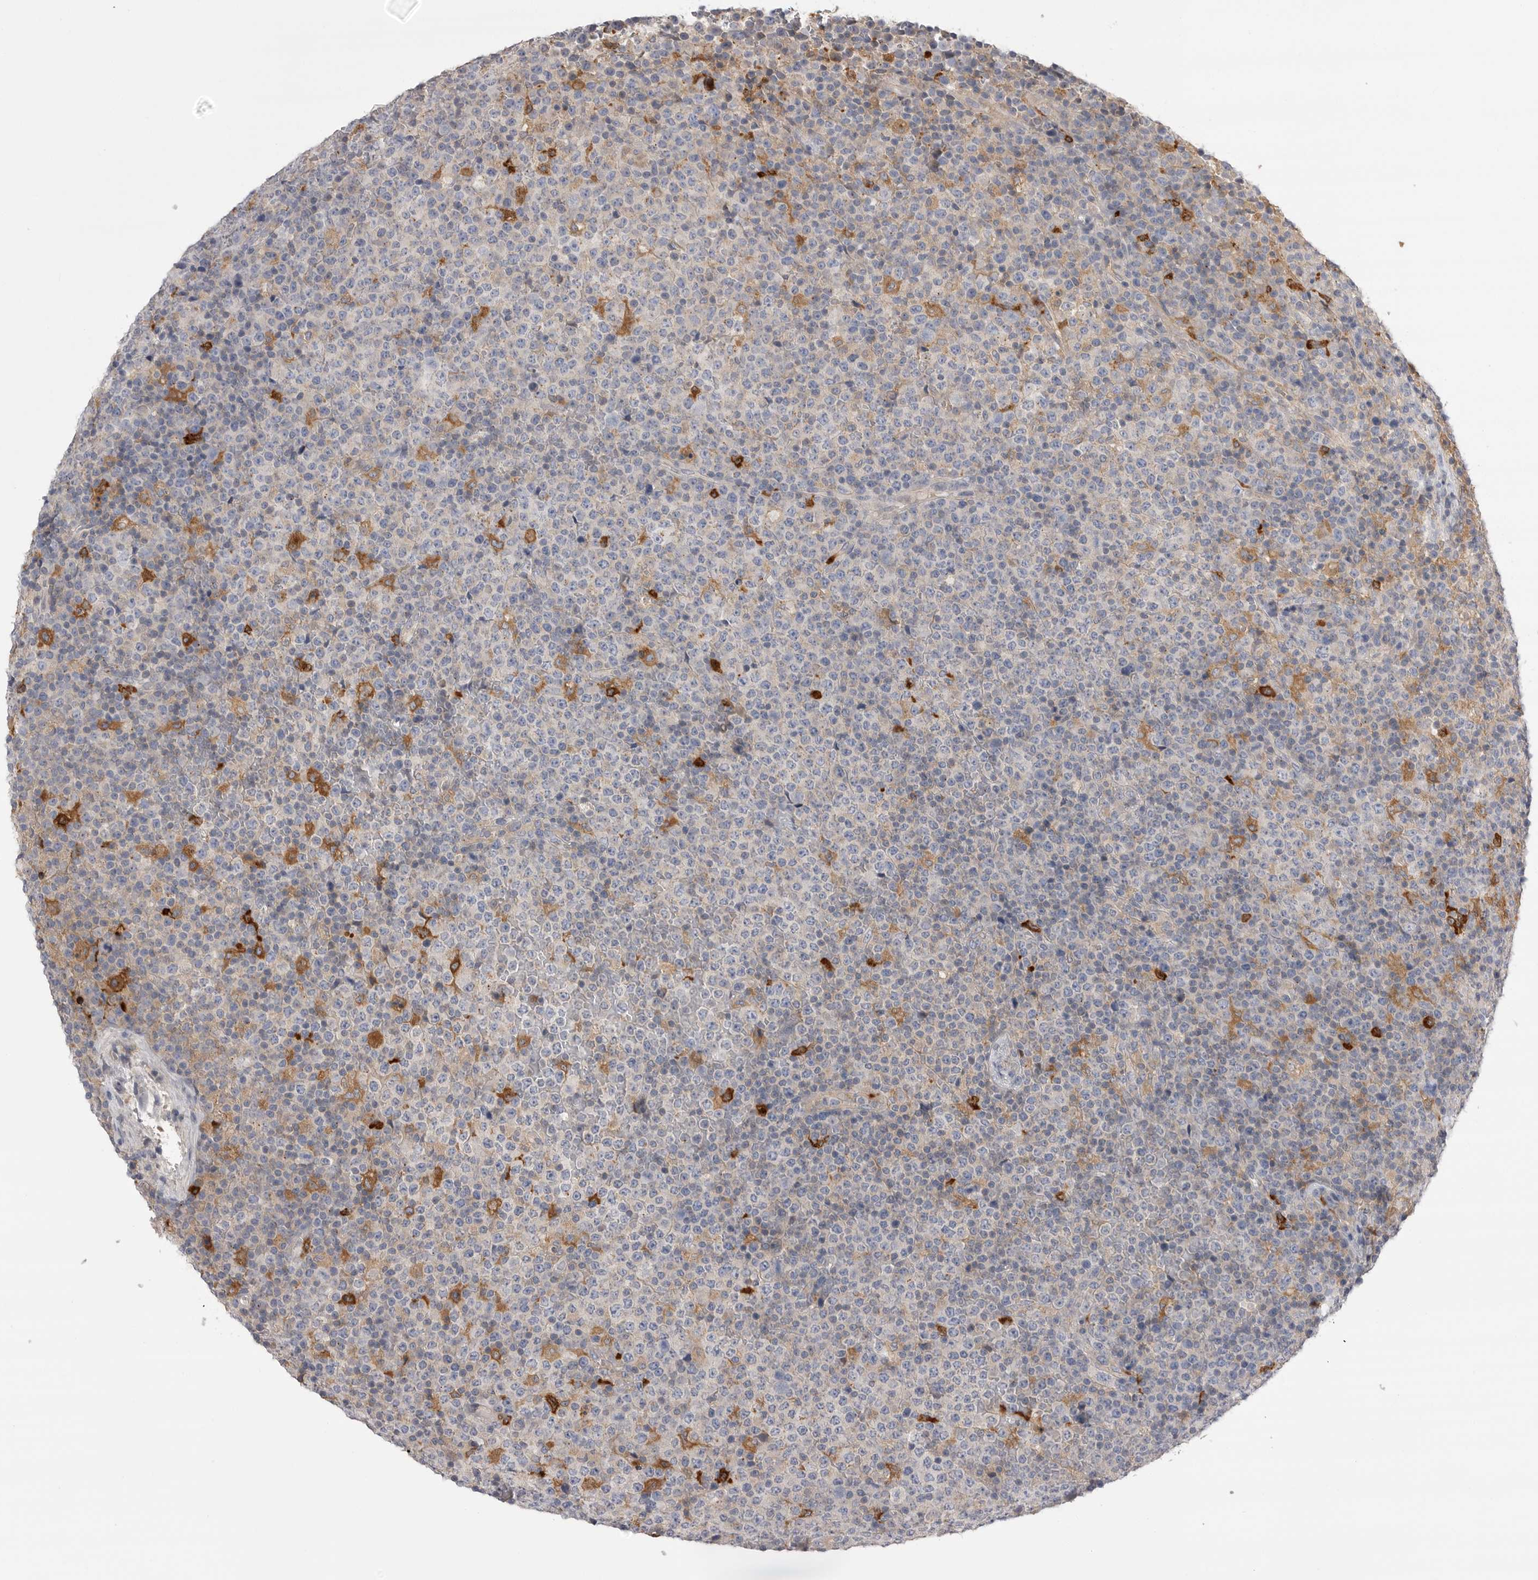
{"staining": {"intensity": "negative", "quantity": "none", "location": "none"}, "tissue": "lymphoma", "cell_type": "Tumor cells", "image_type": "cancer", "snomed": [{"axis": "morphology", "description": "Malignant lymphoma, non-Hodgkin's type, High grade"}, {"axis": "topography", "description": "Lymph node"}], "caption": "Photomicrograph shows no protein positivity in tumor cells of high-grade malignant lymphoma, non-Hodgkin's type tissue.", "gene": "VAC14", "patient": {"sex": "male", "age": 13}}